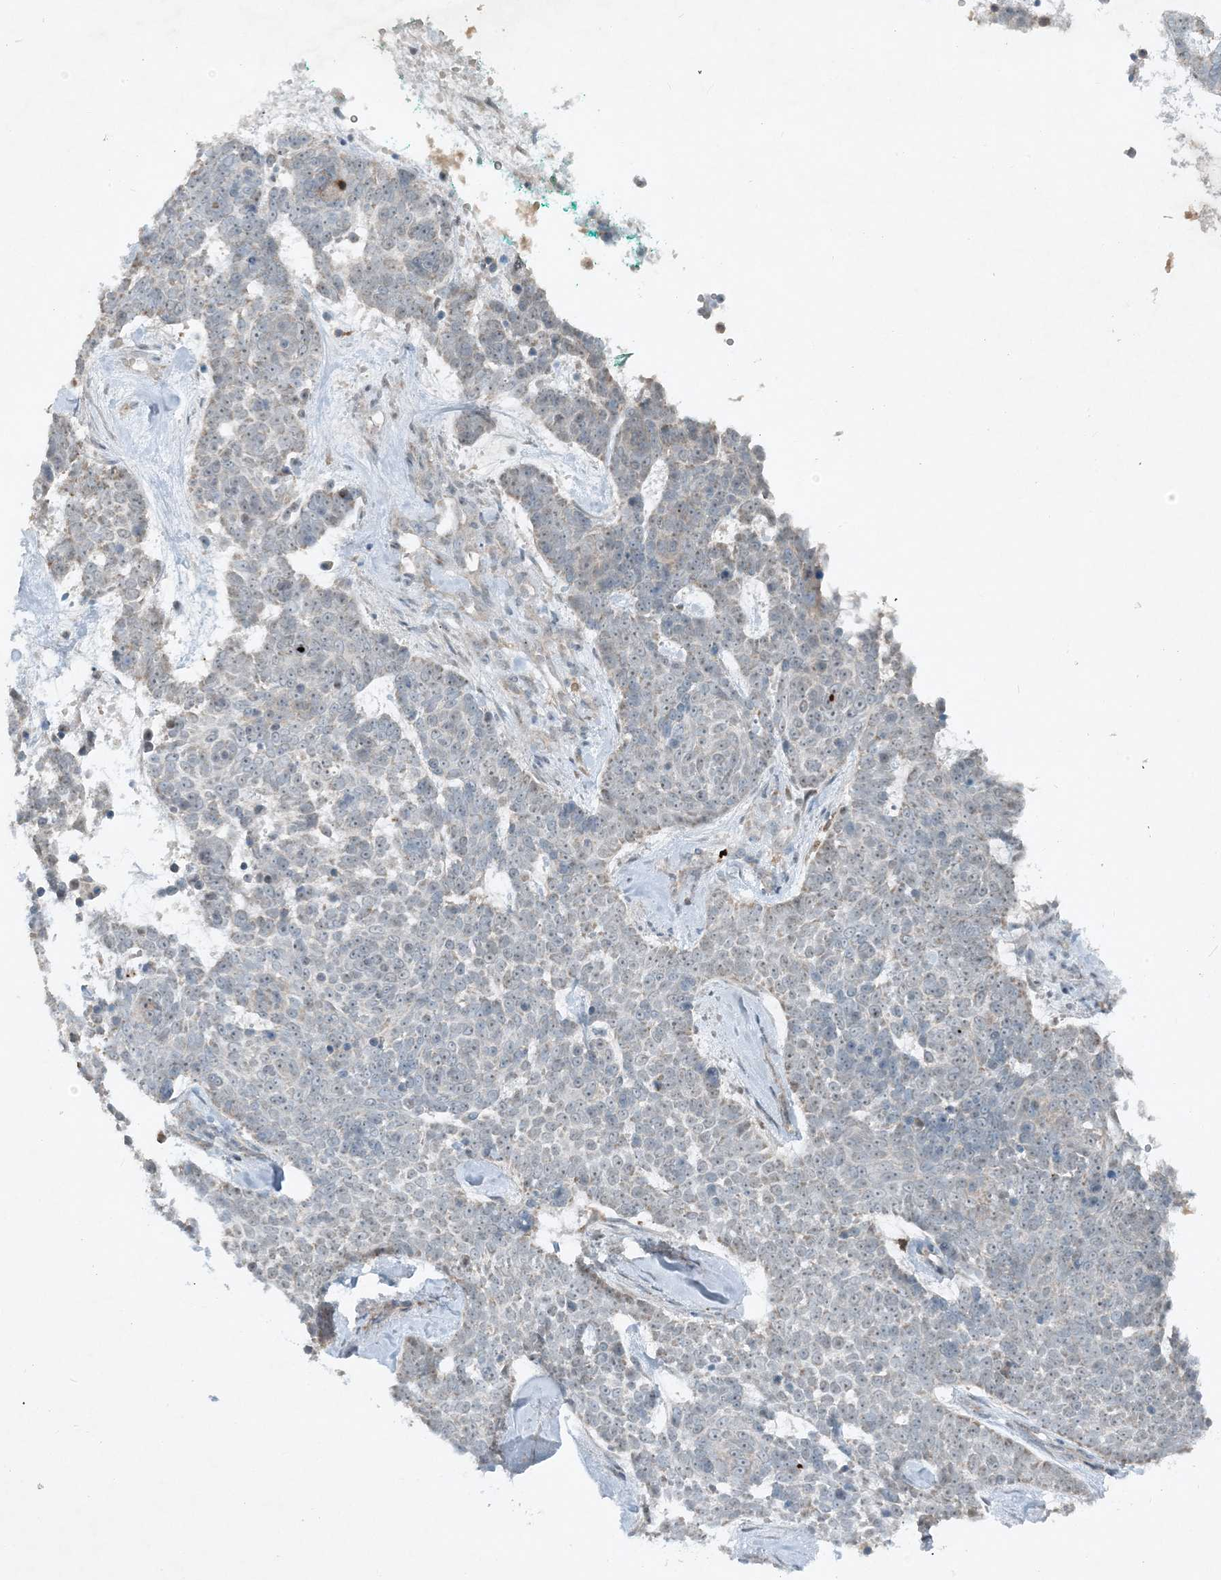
{"staining": {"intensity": "negative", "quantity": "none", "location": "none"}, "tissue": "skin cancer", "cell_type": "Tumor cells", "image_type": "cancer", "snomed": [{"axis": "morphology", "description": "Basal cell carcinoma"}, {"axis": "topography", "description": "Skin"}], "caption": "Skin cancer stained for a protein using immunohistochemistry displays no positivity tumor cells.", "gene": "MITD1", "patient": {"sex": "female", "age": 81}}